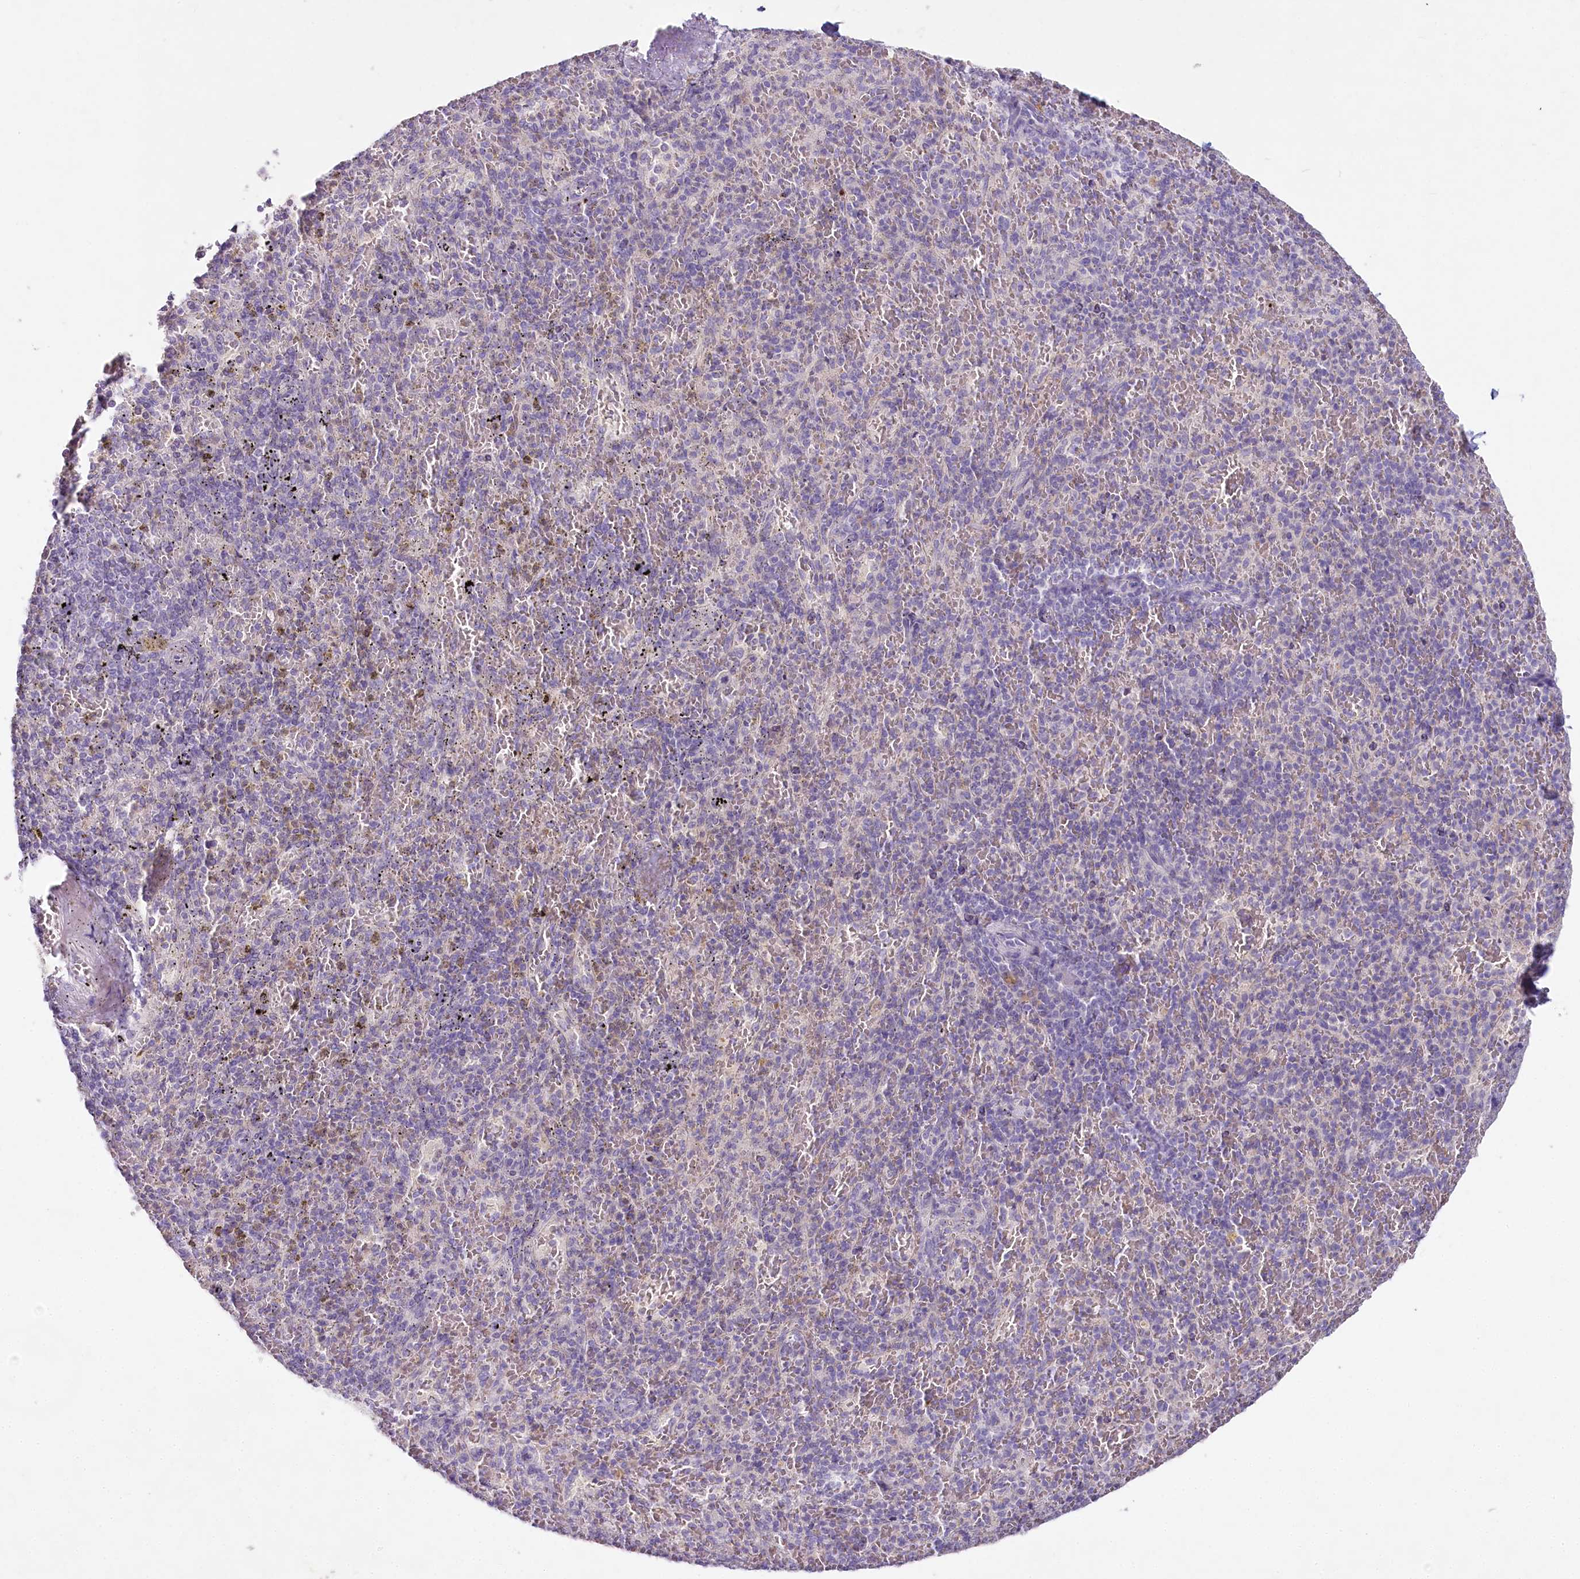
{"staining": {"intensity": "weak", "quantity": "<25%", "location": "cytoplasmic/membranous"}, "tissue": "spleen", "cell_type": "Cells in red pulp", "image_type": "normal", "snomed": [{"axis": "morphology", "description": "Normal tissue, NOS"}, {"axis": "topography", "description": "Spleen"}], "caption": "Immunohistochemical staining of normal spleen shows no significant staining in cells in red pulp.", "gene": "HPD", "patient": {"sex": "male", "age": 82}}